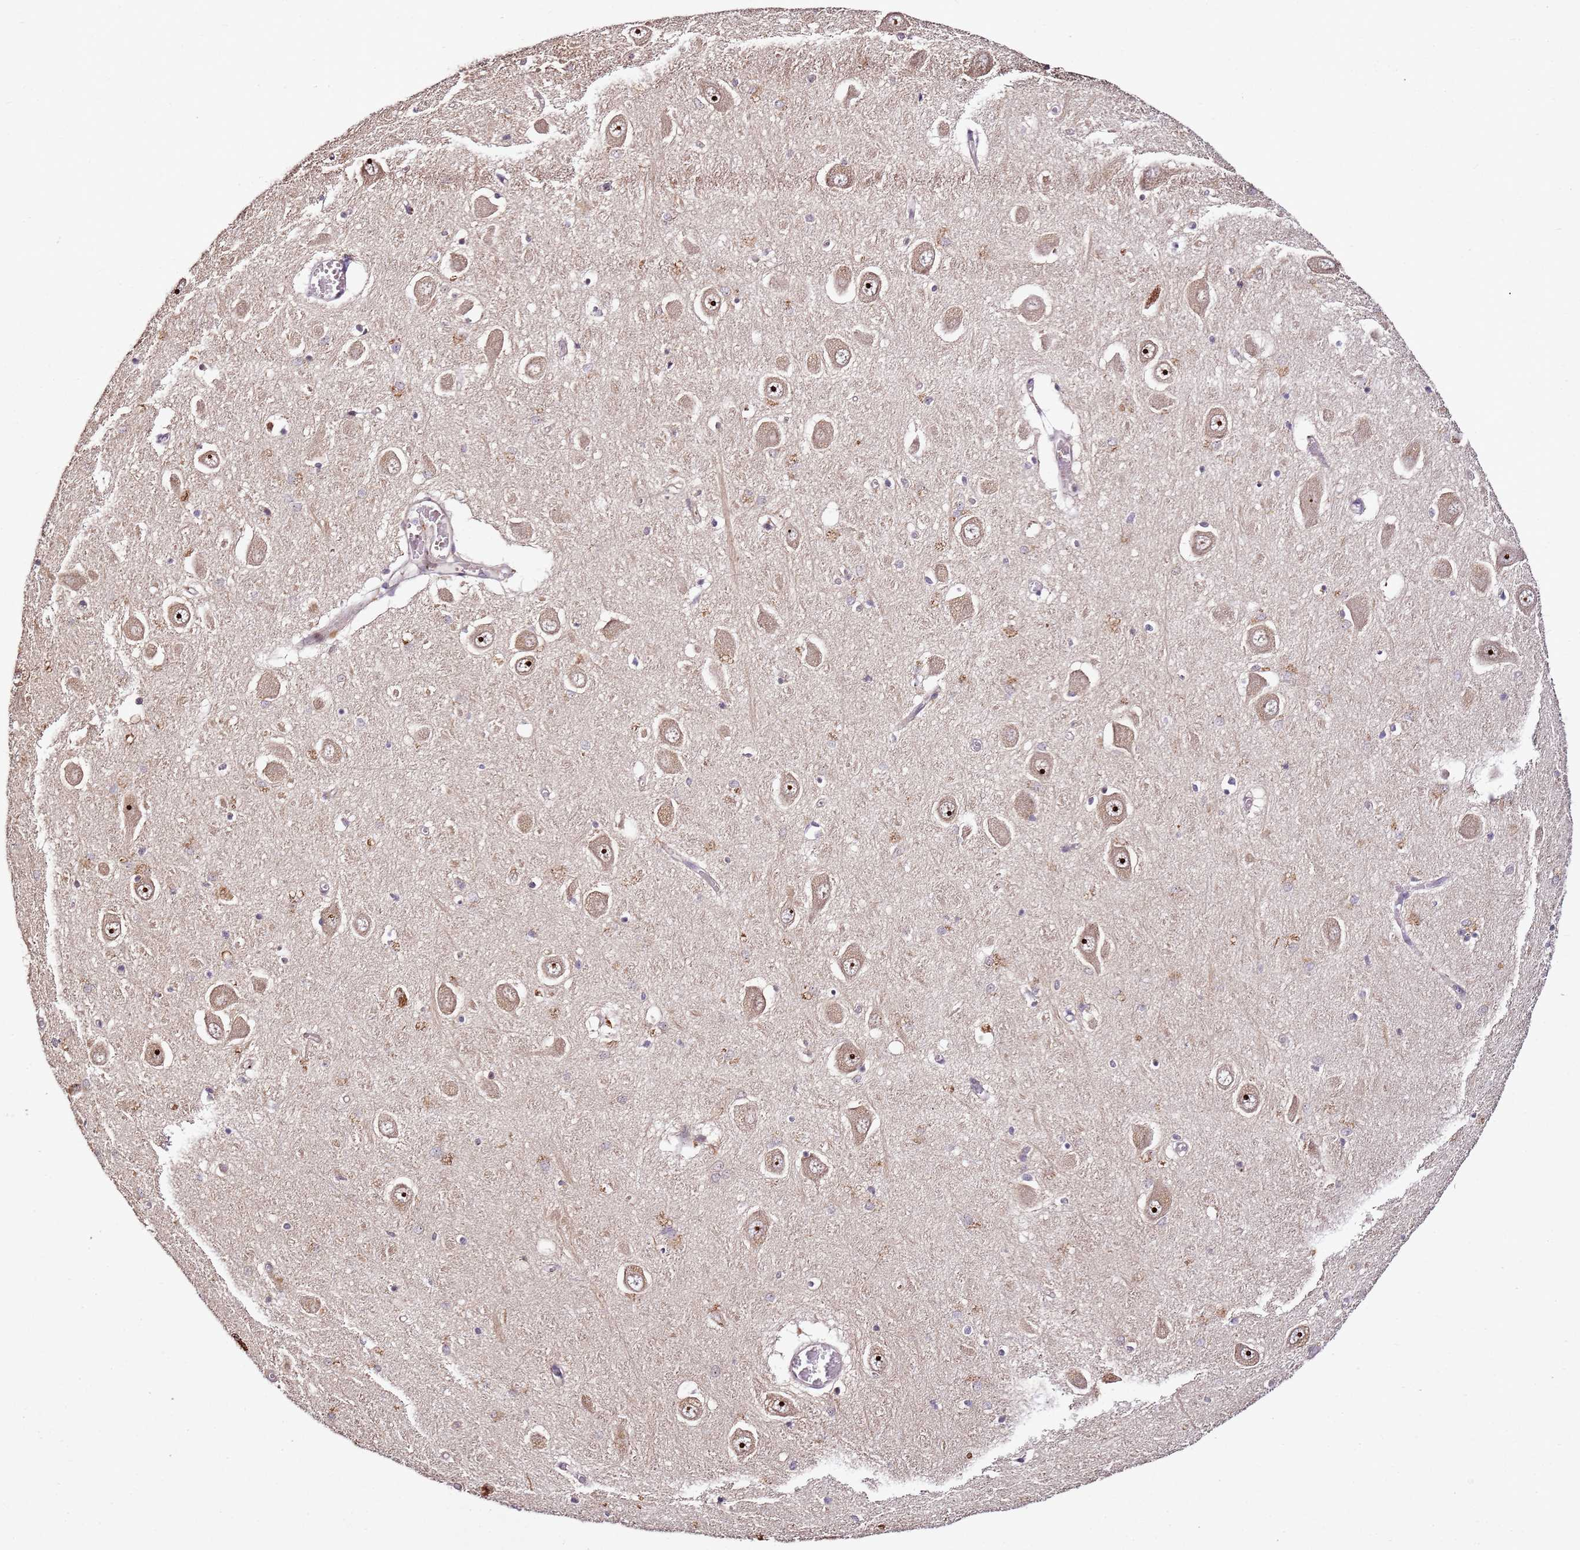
{"staining": {"intensity": "negative", "quantity": "none", "location": "none"}, "tissue": "hippocampus", "cell_type": "Glial cells", "image_type": "normal", "snomed": [{"axis": "morphology", "description": "Normal tissue, NOS"}, {"axis": "topography", "description": "Hippocampus"}], "caption": "An IHC micrograph of benign hippocampus is shown. There is no staining in glial cells of hippocampus. Nuclei are stained in blue.", "gene": "DDX27", "patient": {"sex": "male", "age": 70}}